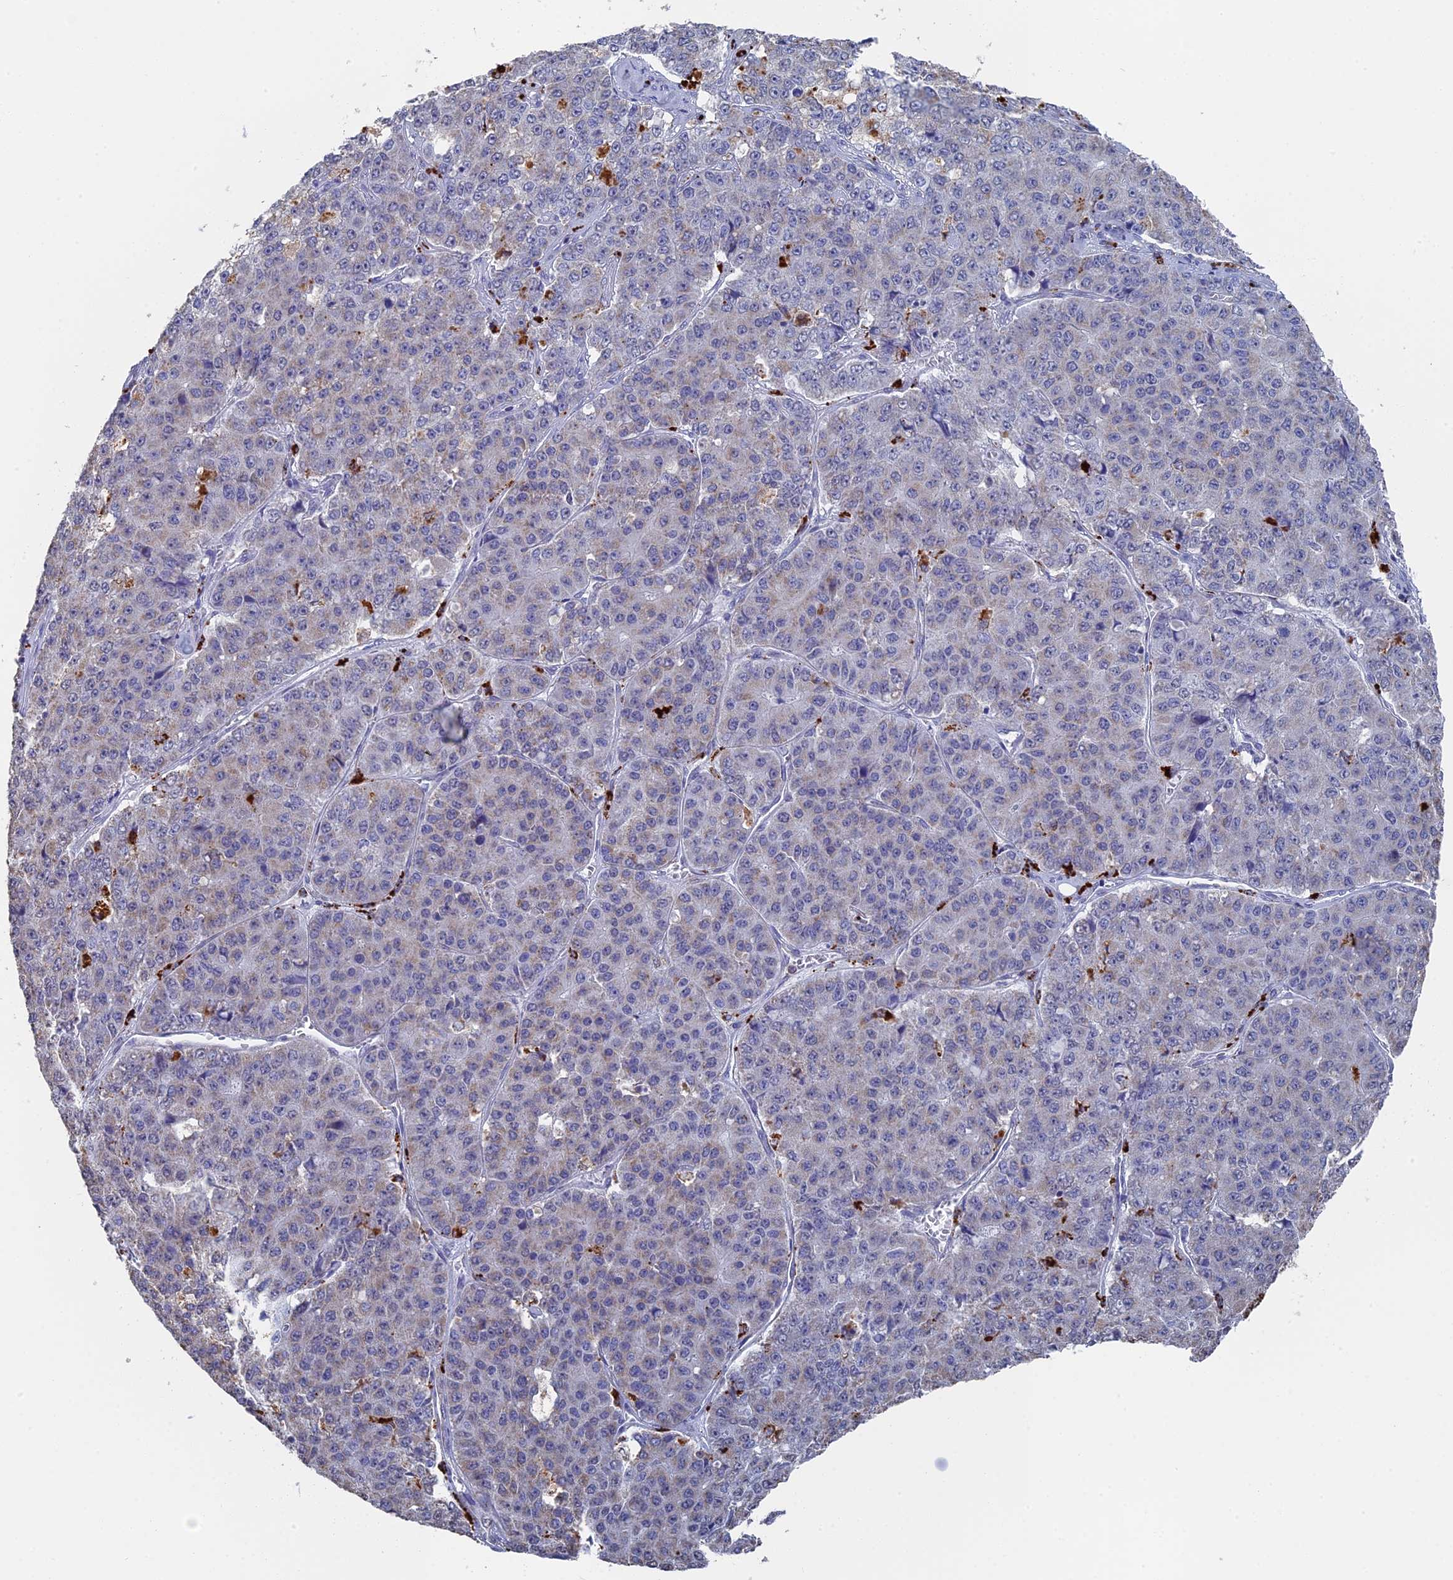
{"staining": {"intensity": "negative", "quantity": "none", "location": "none"}, "tissue": "pancreatic cancer", "cell_type": "Tumor cells", "image_type": "cancer", "snomed": [{"axis": "morphology", "description": "Adenocarcinoma, NOS"}, {"axis": "topography", "description": "Pancreas"}], "caption": "Pancreatic cancer (adenocarcinoma) was stained to show a protein in brown. There is no significant positivity in tumor cells.", "gene": "SMG9", "patient": {"sex": "male", "age": 50}}